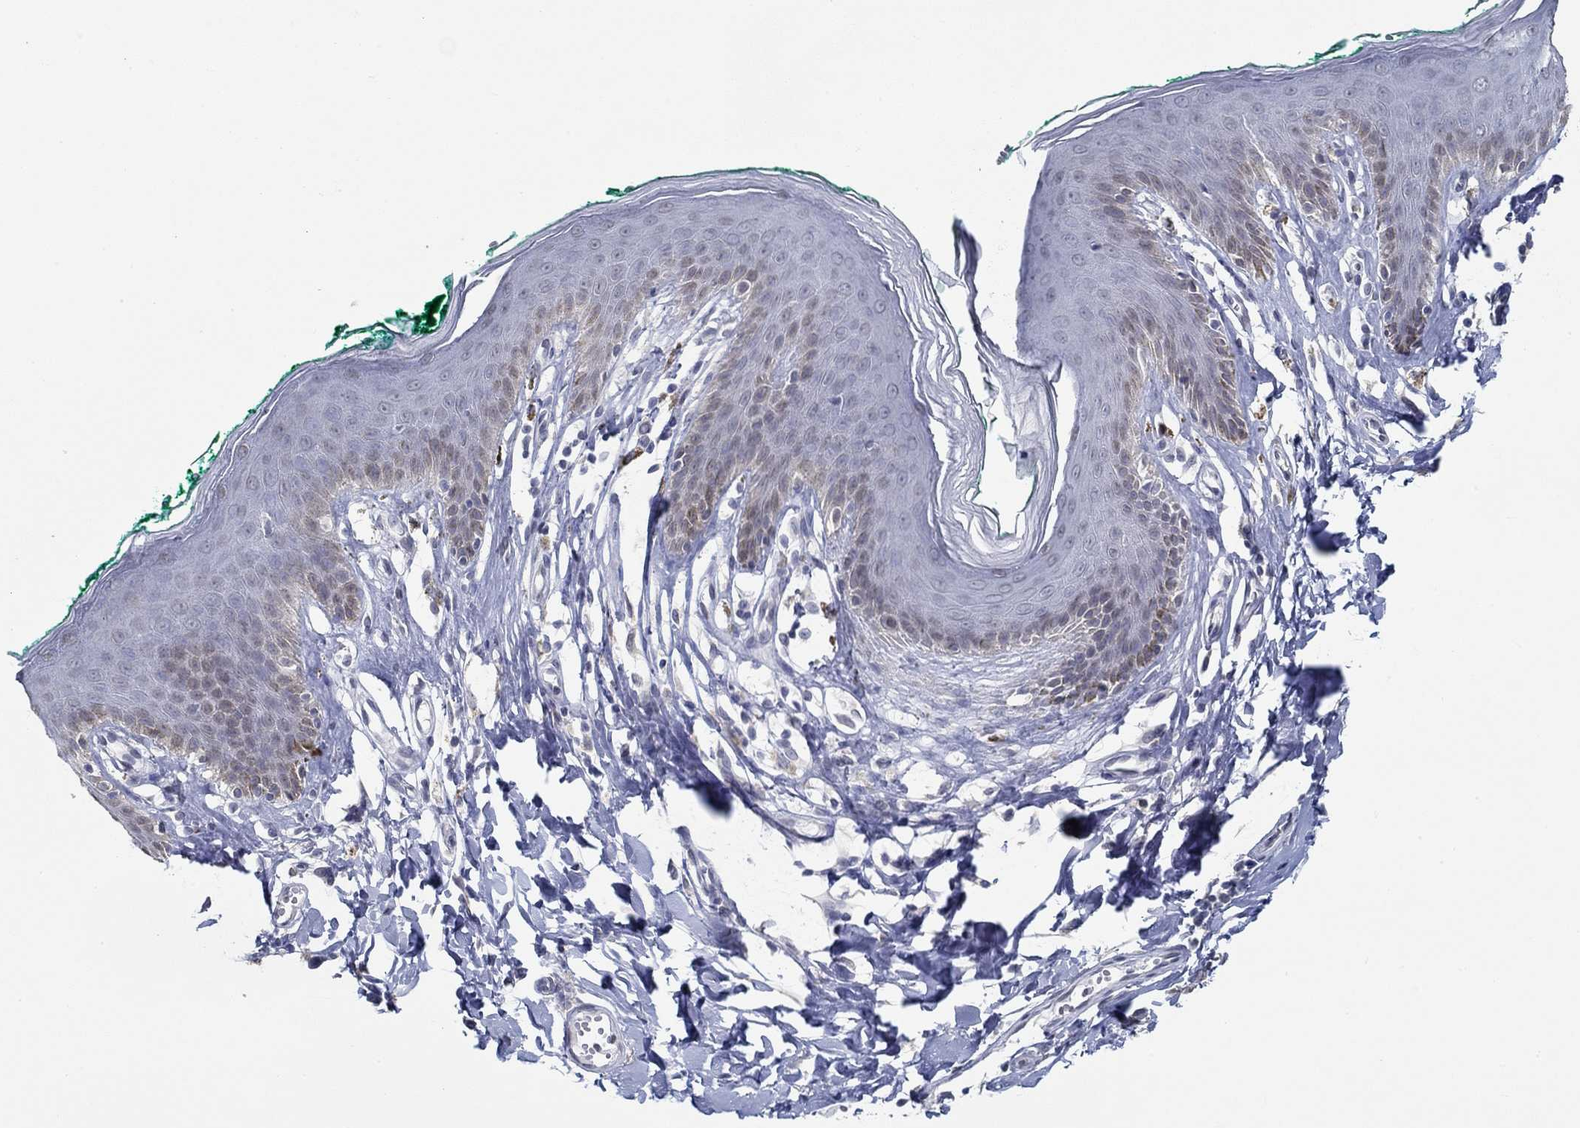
{"staining": {"intensity": "negative", "quantity": "none", "location": "none"}, "tissue": "skin", "cell_type": "Epidermal cells", "image_type": "normal", "snomed": [{"axis": "morphology", "description": "Normal tissue, NOS"}, {"axis": "topography", "description": "Vulva"}], "caption": "Immunohistochemistry (IHC) of unremarkable skin exhibits no staining in epidermal cells.", "gene": "NUP155", "patient": {"sex": "female", "age": 66}}